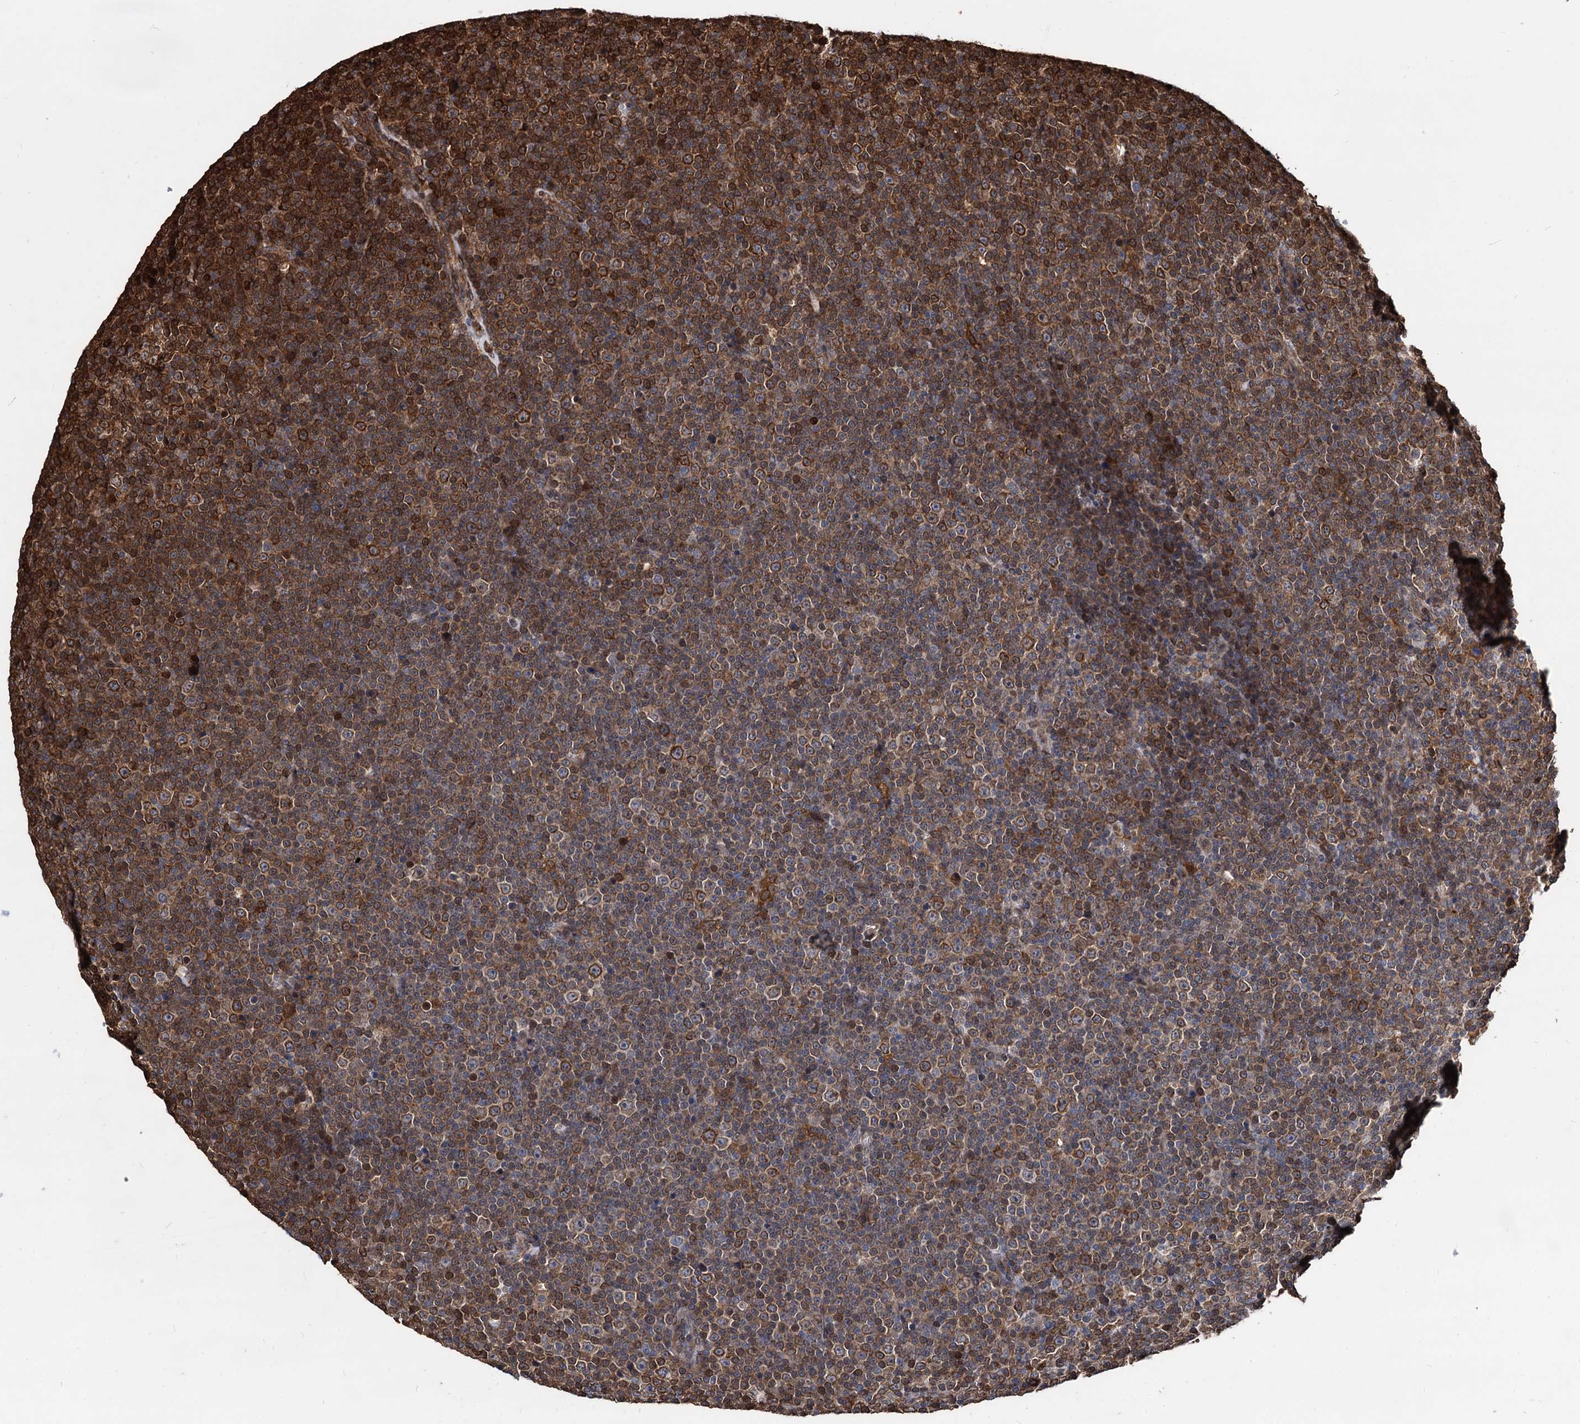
{"staining": {"intensity": "strong", "quantity": "25%-75%", "location": "cytoplasmic/membranous"}, "tissue": "lymphoma", "cell_type": "Tumor cells", "image_type": "cancer", "snomed": [{"axis": "morphology", "description": "Malignant lymphoma, non-Hodgkin's type, Low grade"}, {"axis": "topography", "description": "Lymph node"}], "caption": "IHC of human low-grade malignant lymphoma, non-Hodgkin's type displays high levels of strong cytoplasmic/membranous expression in approximately 25%-75% of tumor cells.", "gene": "ANKRD12", "patient": {"sex": "female", "age": 67}}